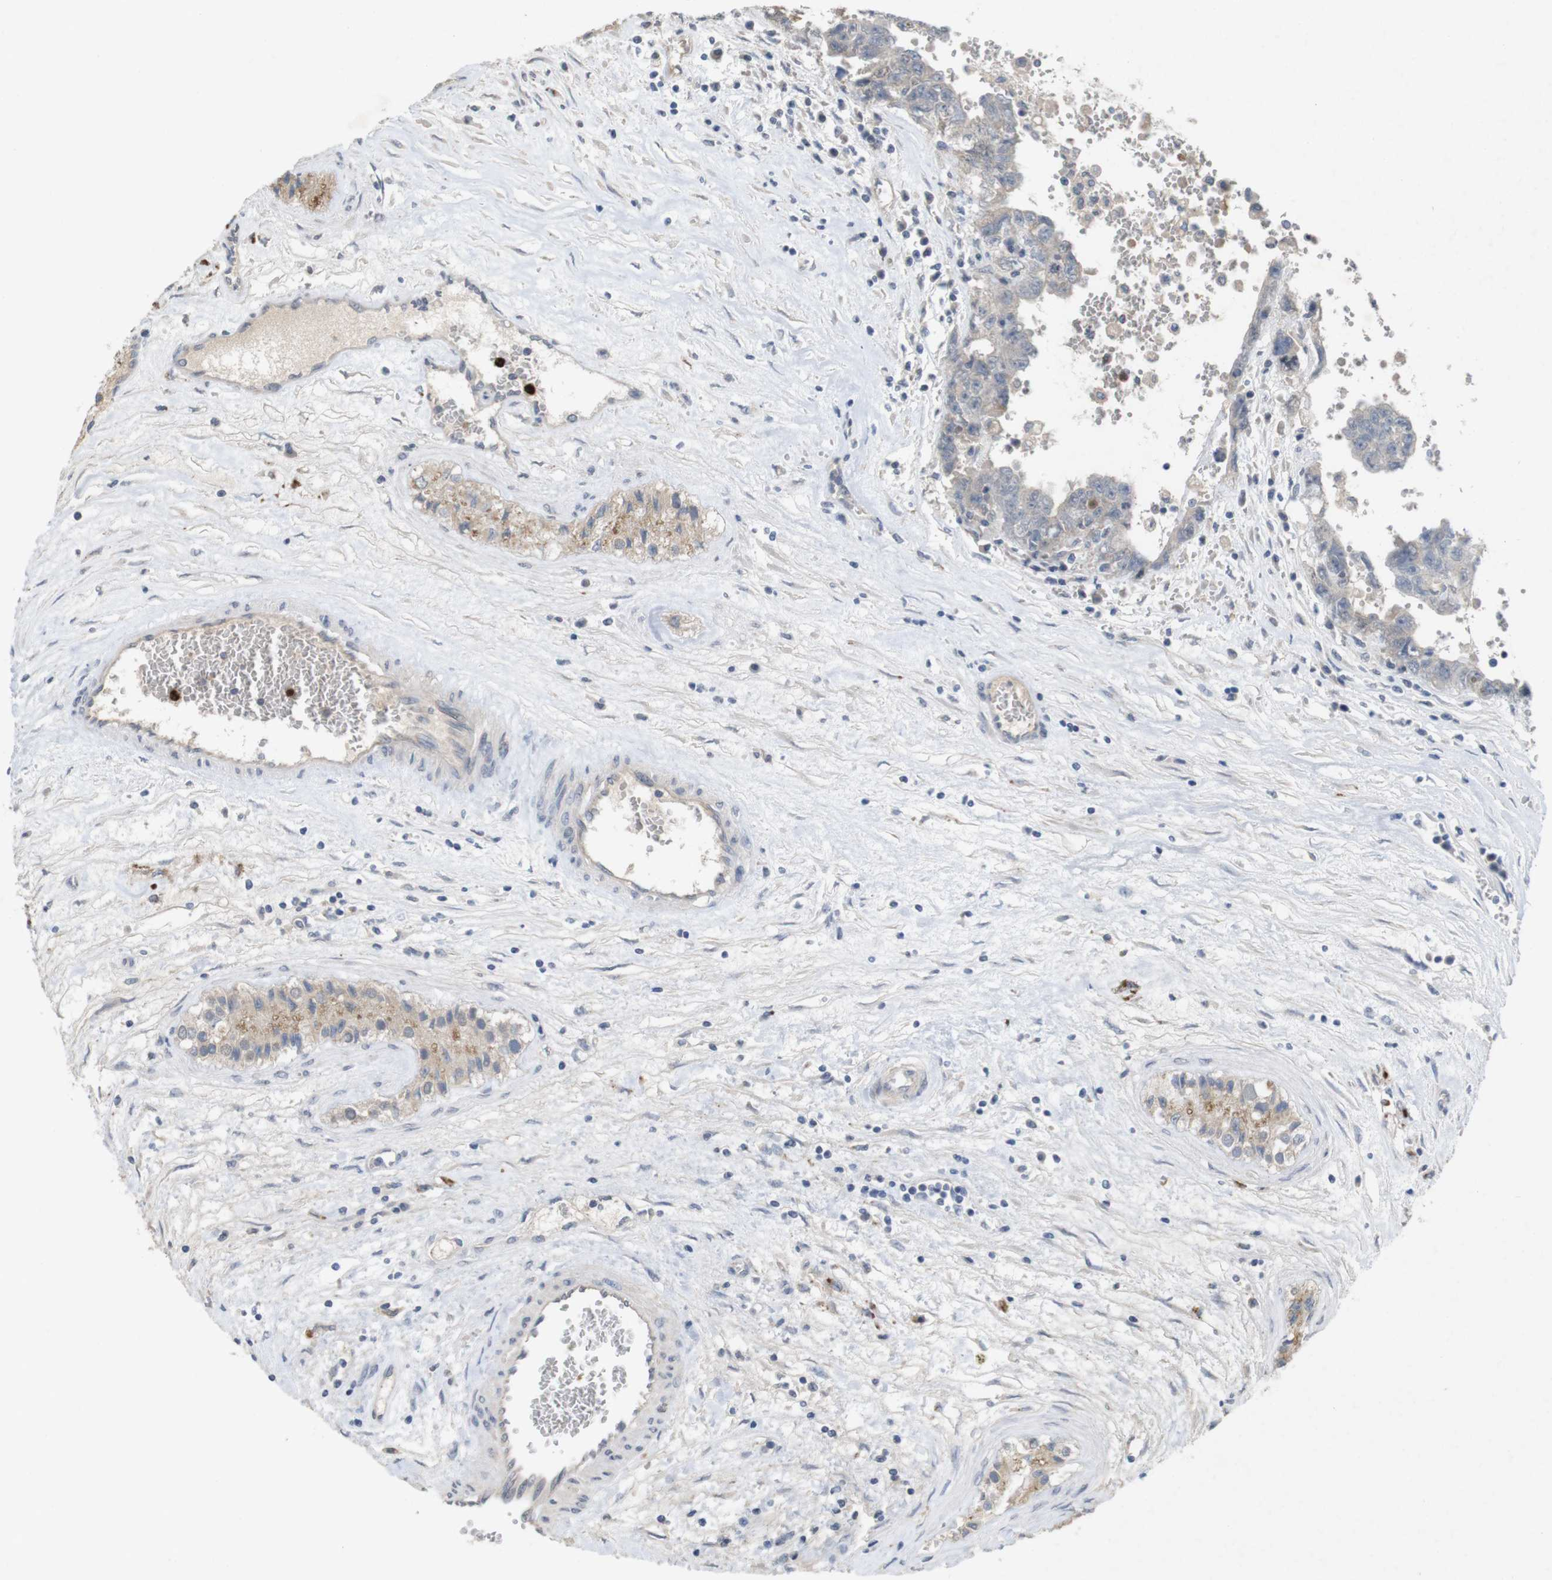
{"staining": {"intensity": "negative", "quantity": "none", "location": "none"}, "tissue": "testis cancer", "cell_type": "Tumor cells", "image_type": "cancer", "snomed": [{"axis": "morphology", "description": "Carcinoma, Embryonal, NOS"}, {"axis": "topography", "description": "Testis"}], "caption": "IHC photomicrograph of embryonal carcinoma (testis) stained for a protein (brown), which exhibits no expression in tumor cells.", "gene": "TSPAN14", "patient": {"sex": "male", "age": 28}}